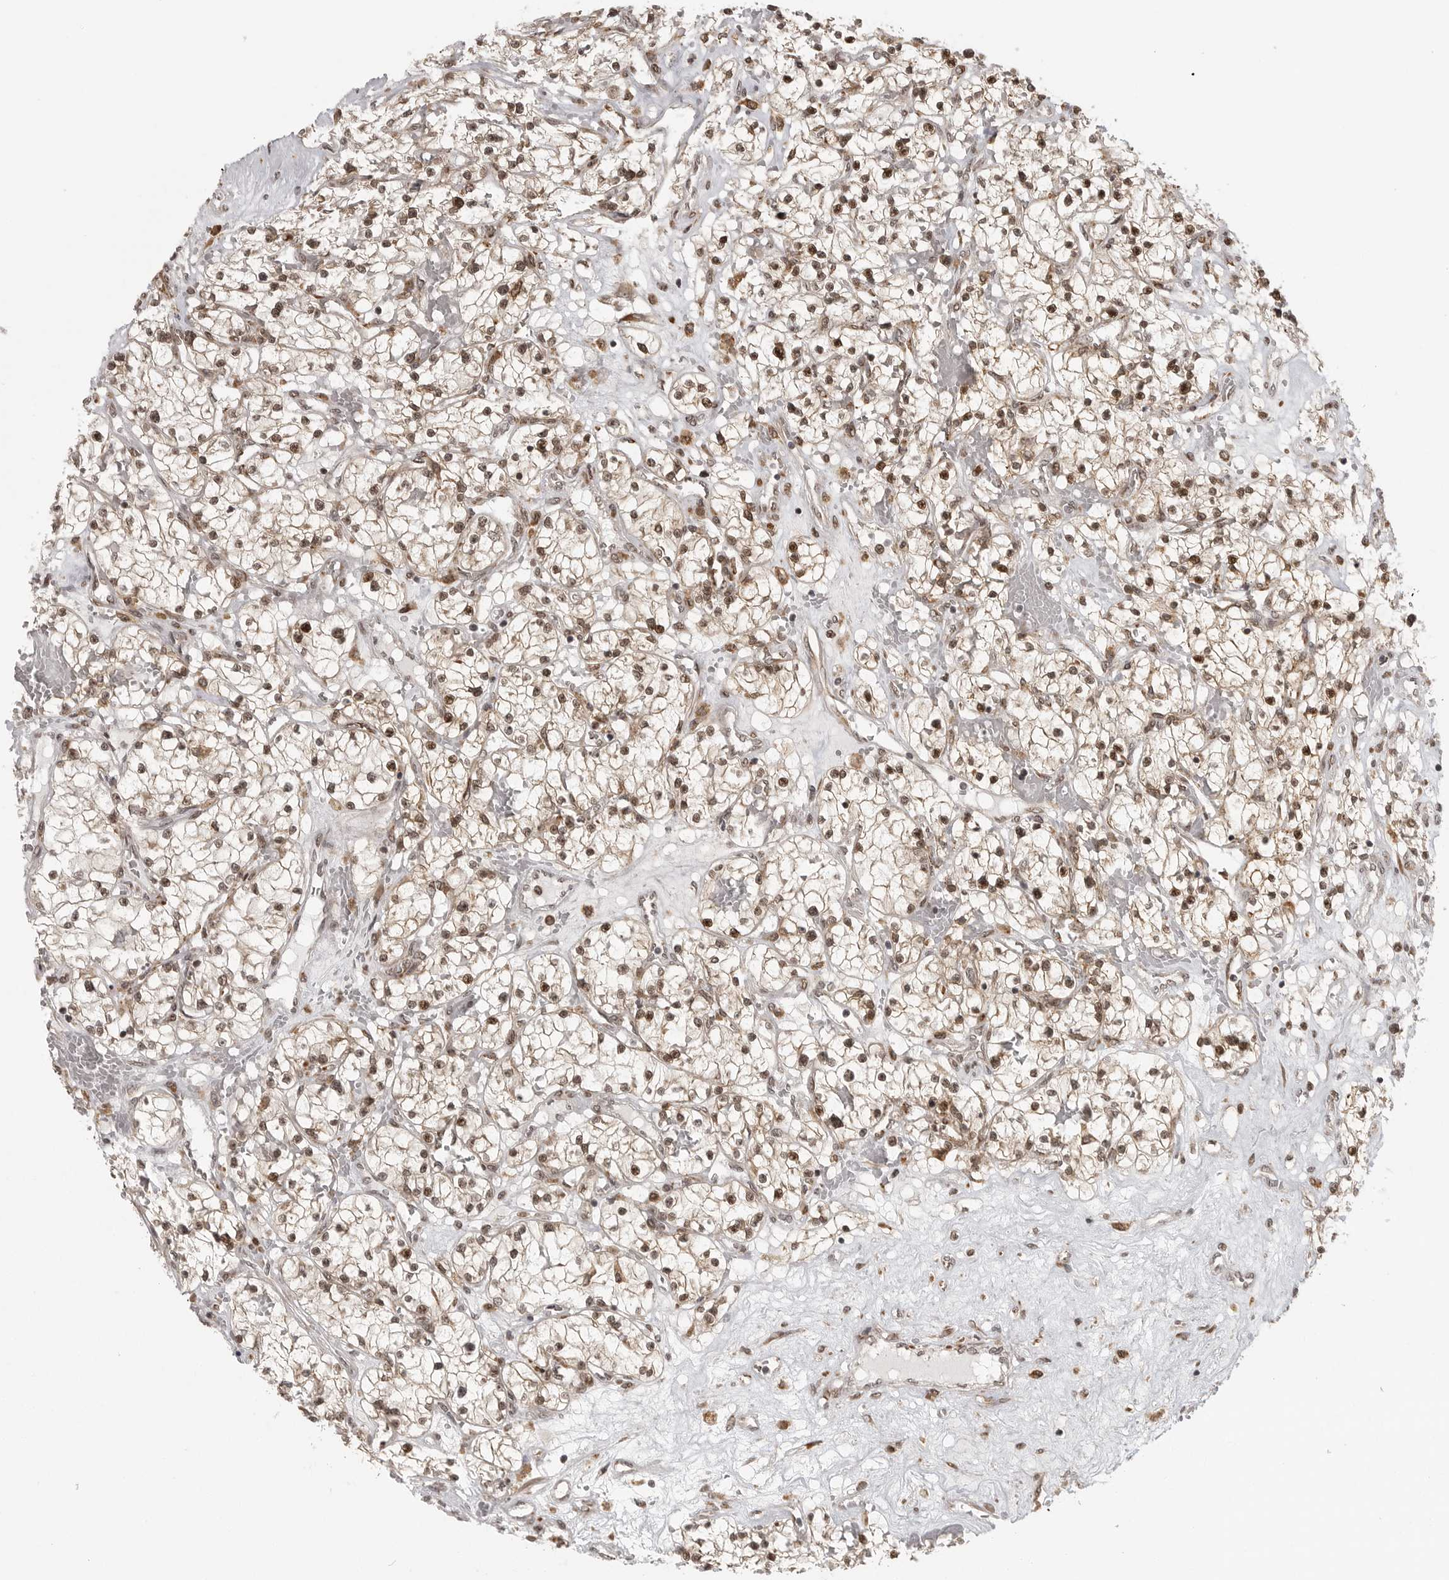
{"staining": {"intensity": "moderate", "quantity": ">75%", "location": "nuclear"}, "tissue": "renal cancer", "cell_type": "Tumor cells", "image_type": "cancer", "snomed": [{"axis": "morphology", "description": "Normal tissue, NOS"}, {"axis": "morphology", "description": "Adenocarcinoma, NOS"}, {"axis": "topography", "description": "Kidney"}], "caption": "Brown immunohistochemical staining in renal cancer (adenocarcinoma) reveals moderate nuclear staining in about >75% of tumor cells. The staining was performed using DAB (3,3'-diaminobenzidine), with brown indicating positive protein expression. Nuclei are stained blue with hematoxylin.", "gene": "ISG20L2", "patient": {"sex": "male", "age": 68}}